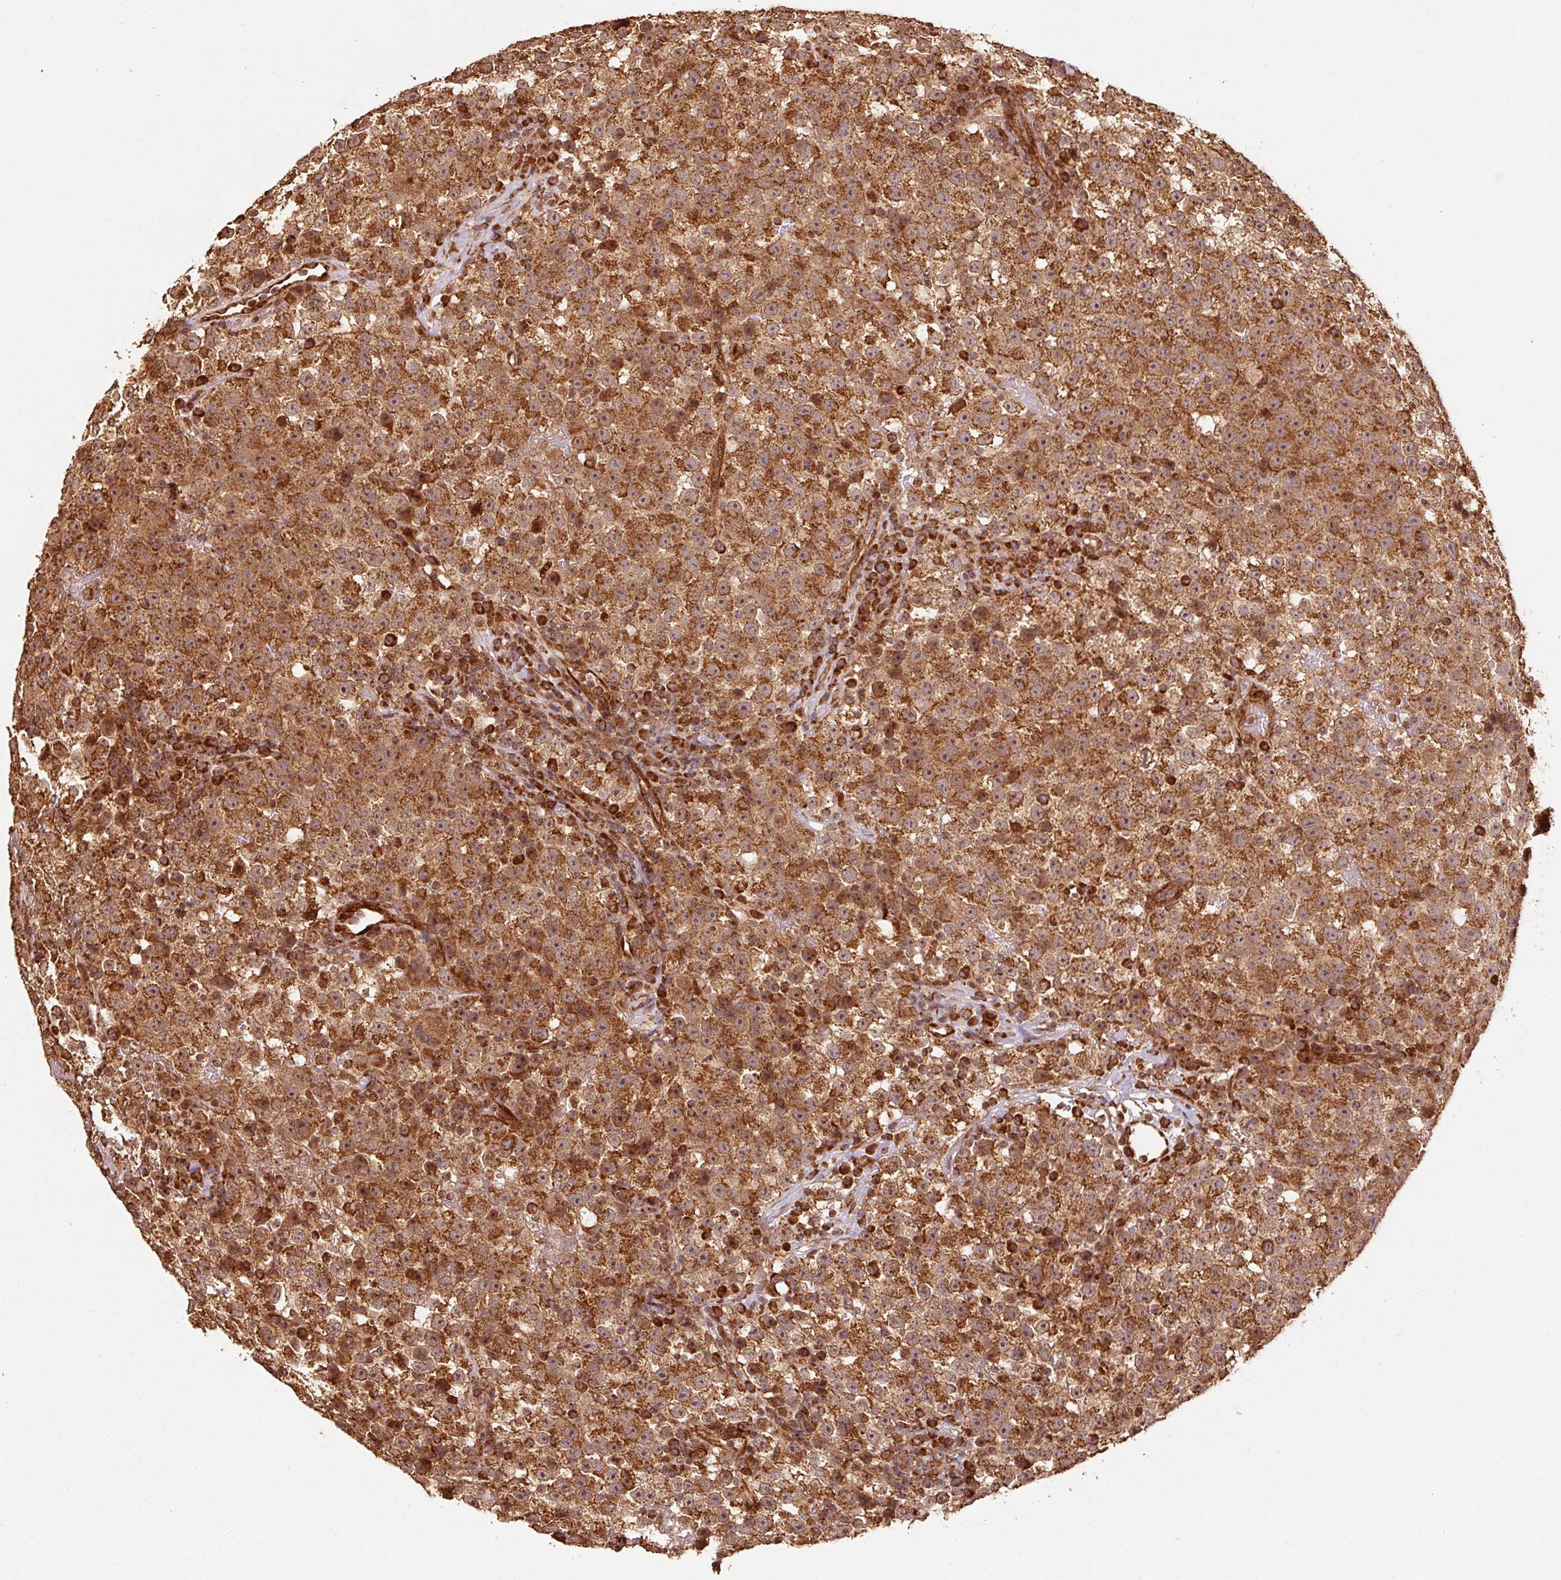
{"staining": {"intensity": "strong", "quantity": ">75%", "location": "cytoplasmic/membranous"}, "tissue": "testis cancer", "cell_type": "Tumor cells", "image_type": "cancer", "snomed": [{"axis": "morphology", "description": "Seminoma, NOS"}, {"axis": "topography", "description": "Testis"}], "caption": "IHC photomicrograph of human testis cancer stained for a protein (brown), which displays high levels of strong cytoplasmic/membranous expression in approximately >75% of tumor cells.", "gene": "MRPL16", "patient": {"sex": "male", "age": 22}}